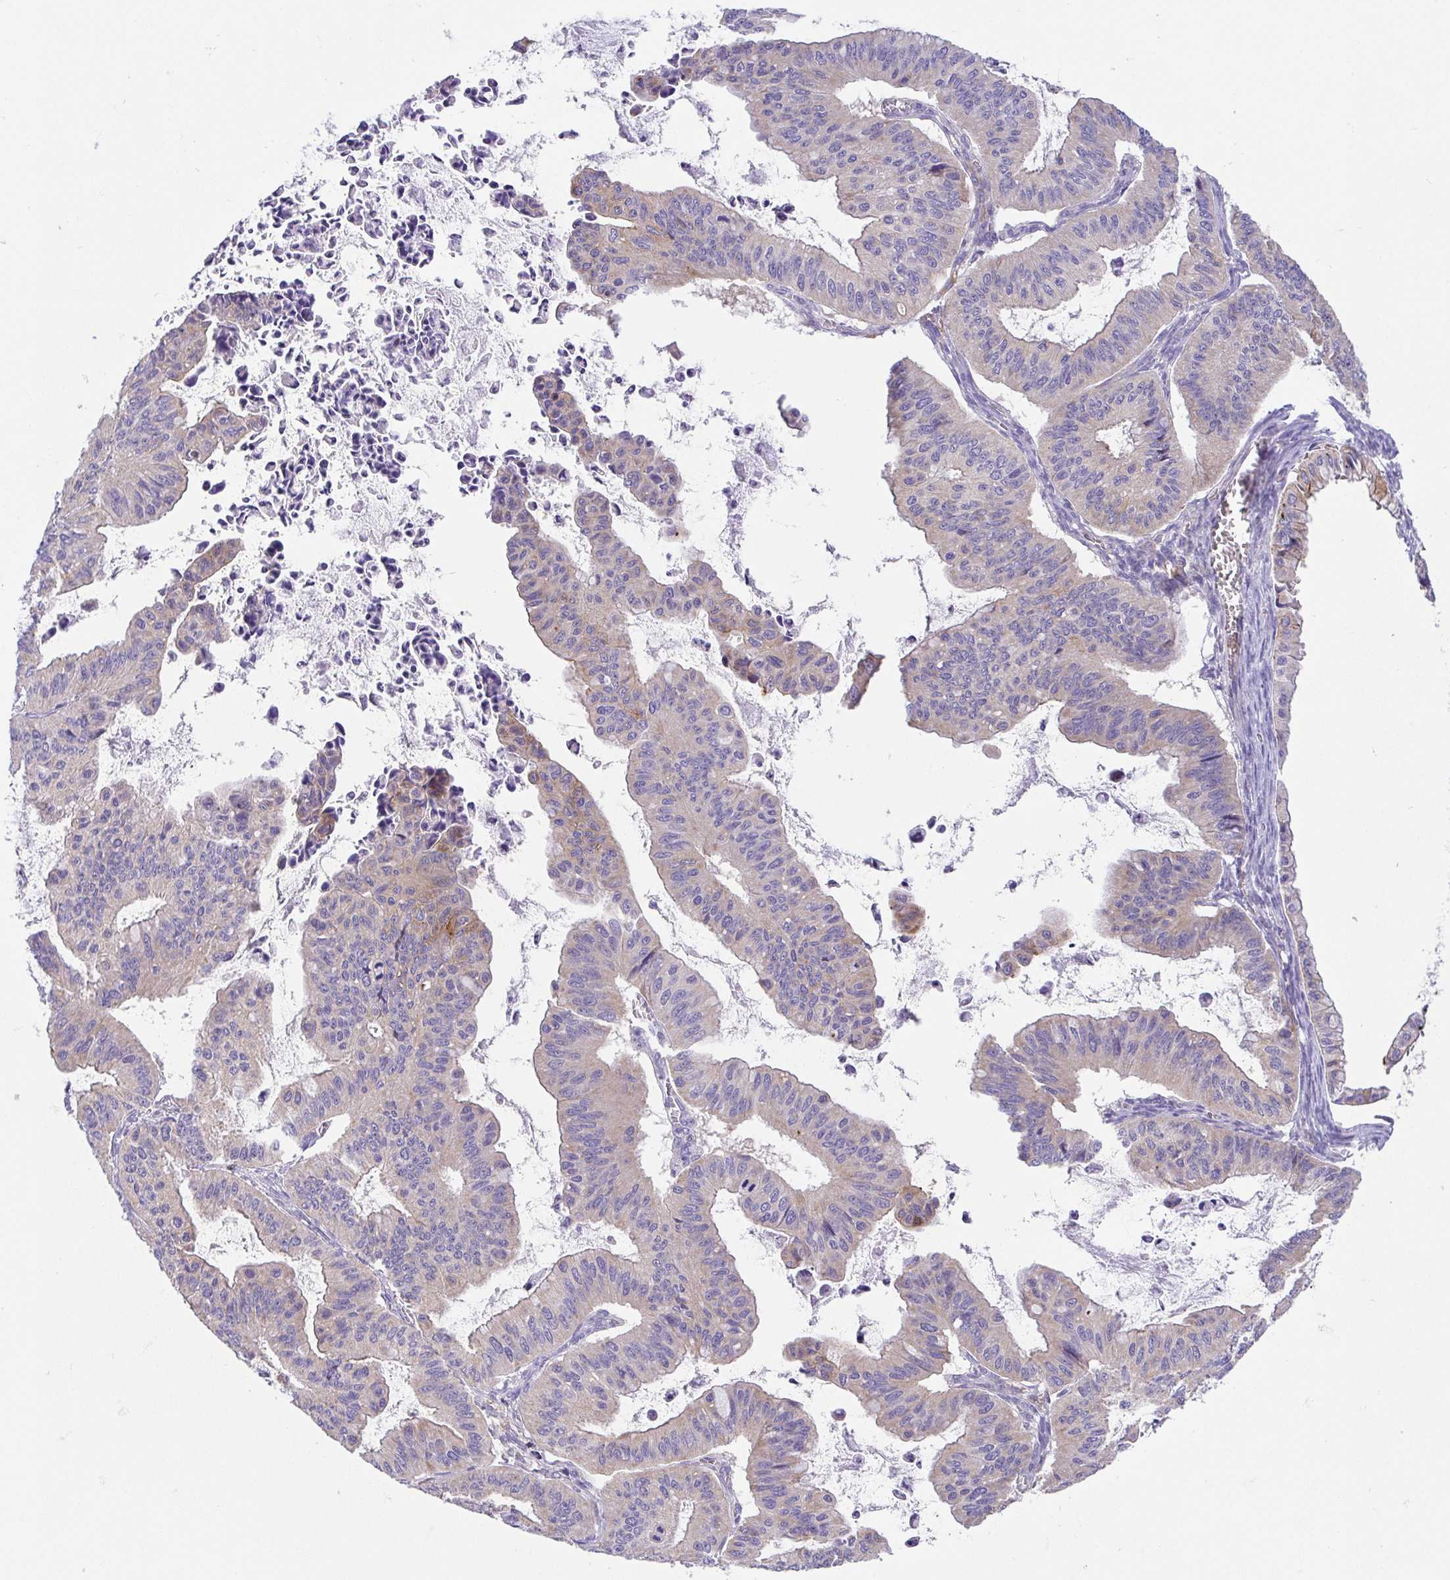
{"staining": {"intensity": "negative", "quantity": "none", "location": "none"}, "tissue": "ovarian cancer", "cell_type": "Tumor cells", "image_type": "cancer", "snomed": [{"axis": "morphology", "description": "Cystadenocarcinoma, mucinous, NOS"}, {"axis": "topography", "description": "Ovary"}], "caption": "The IHC image has no significant positivity in tumor cells of ovarian mucinous cystadenocarcinoma tissue.", "gene": "SLC13A1", "patient": {"sex": "female", "age": 72}}